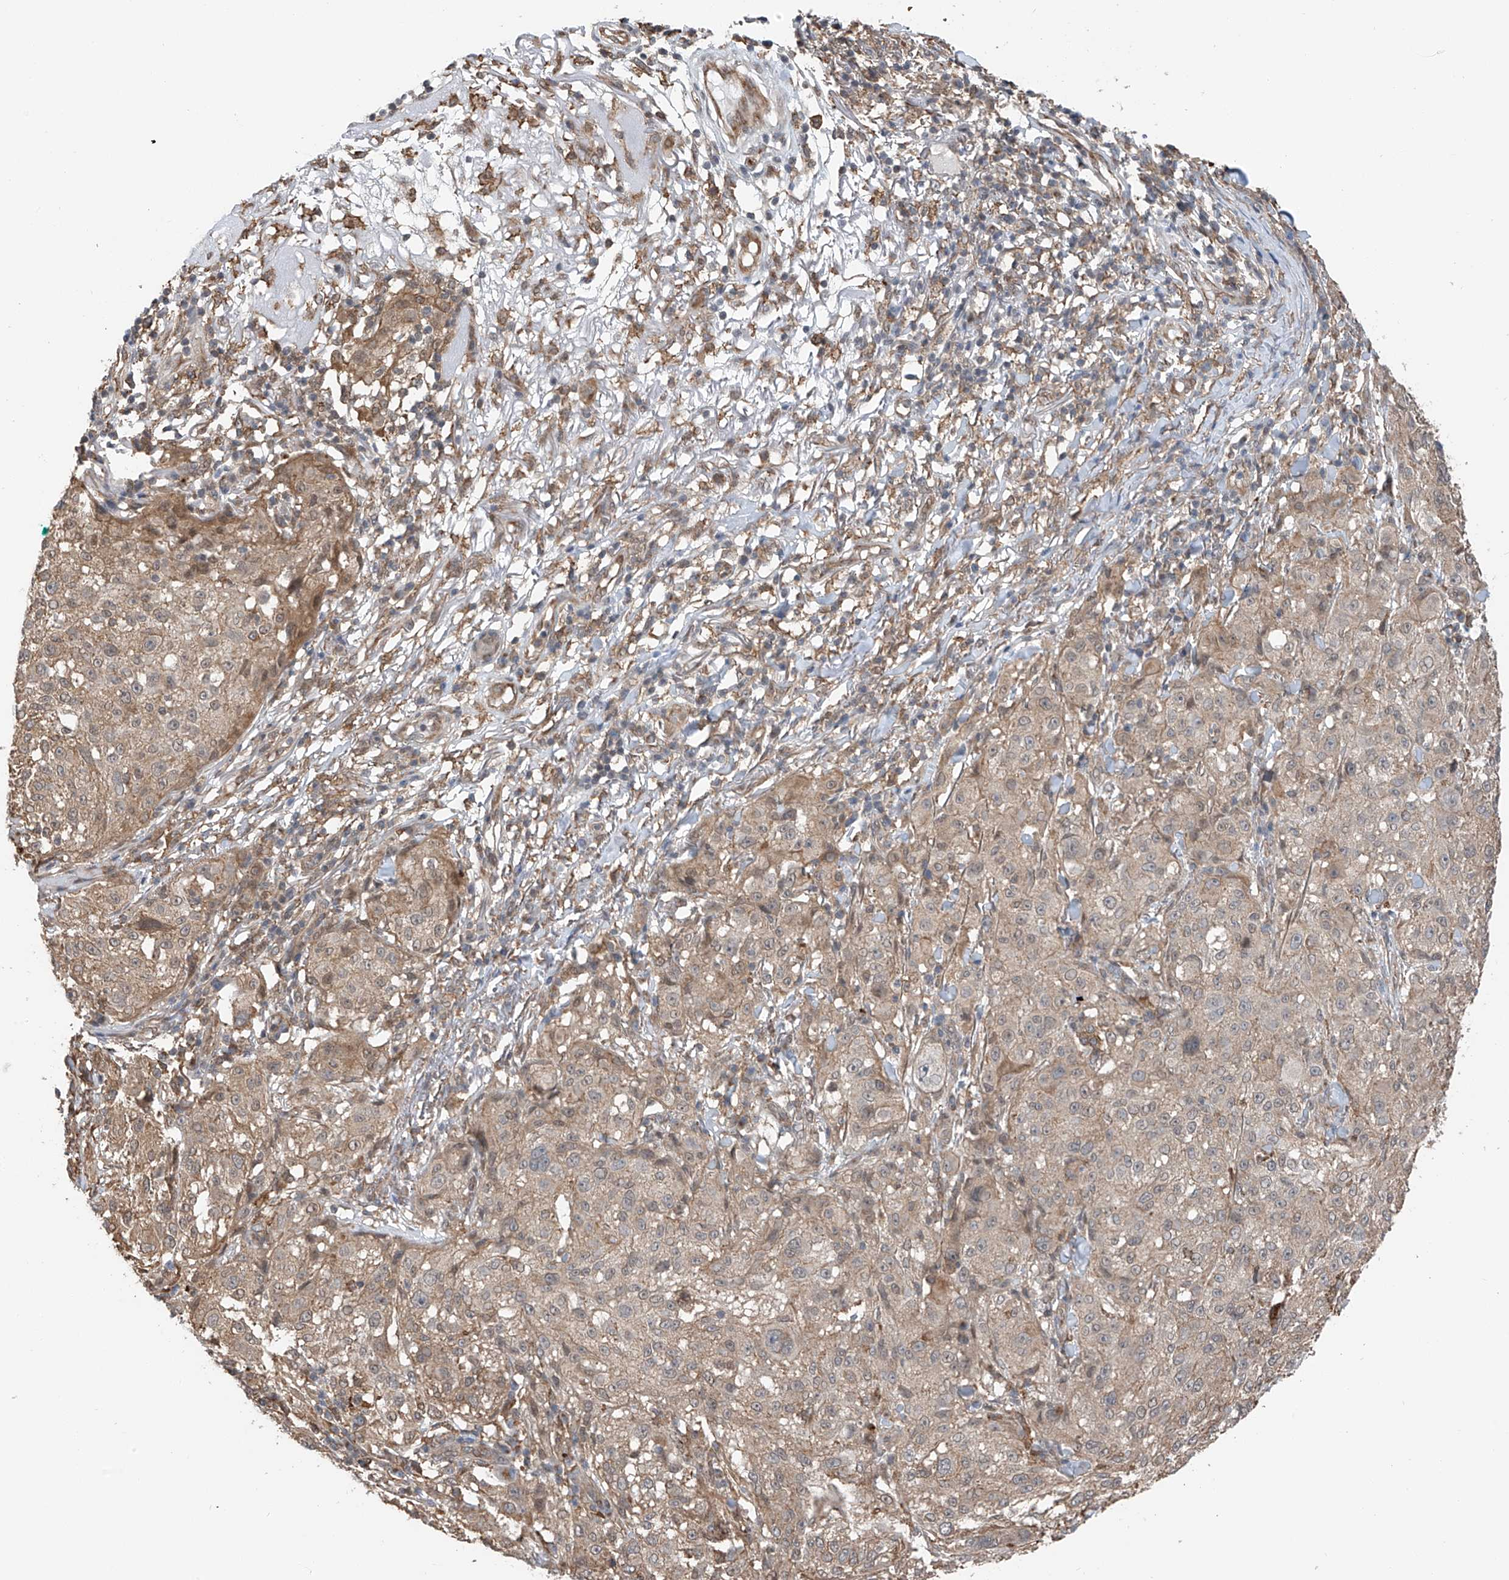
{"staining": {"intensity": "weak", "quantity": "25%-75%", "location": "cytoplasmic/membranous"}, "tissue": "melanoma", "cell_type": "Tumor cells", "image_type": "cancer", "snomed": [{"axis": "morphology", "description": "Necrosis, NOS"}, {"axis": "morphology", "description": "Malignant melanoma, NOS"}, {"axis": "topography", "description": "Skin"}], "caption": "DAB immunohistochemical staining of melanoma demonstrates weak cytoplasmic/membranous protein positivity in about 25%-75% of tumor cells.", "gene": "ZNF189", "patient": {"sex": "female", "age": 87}}